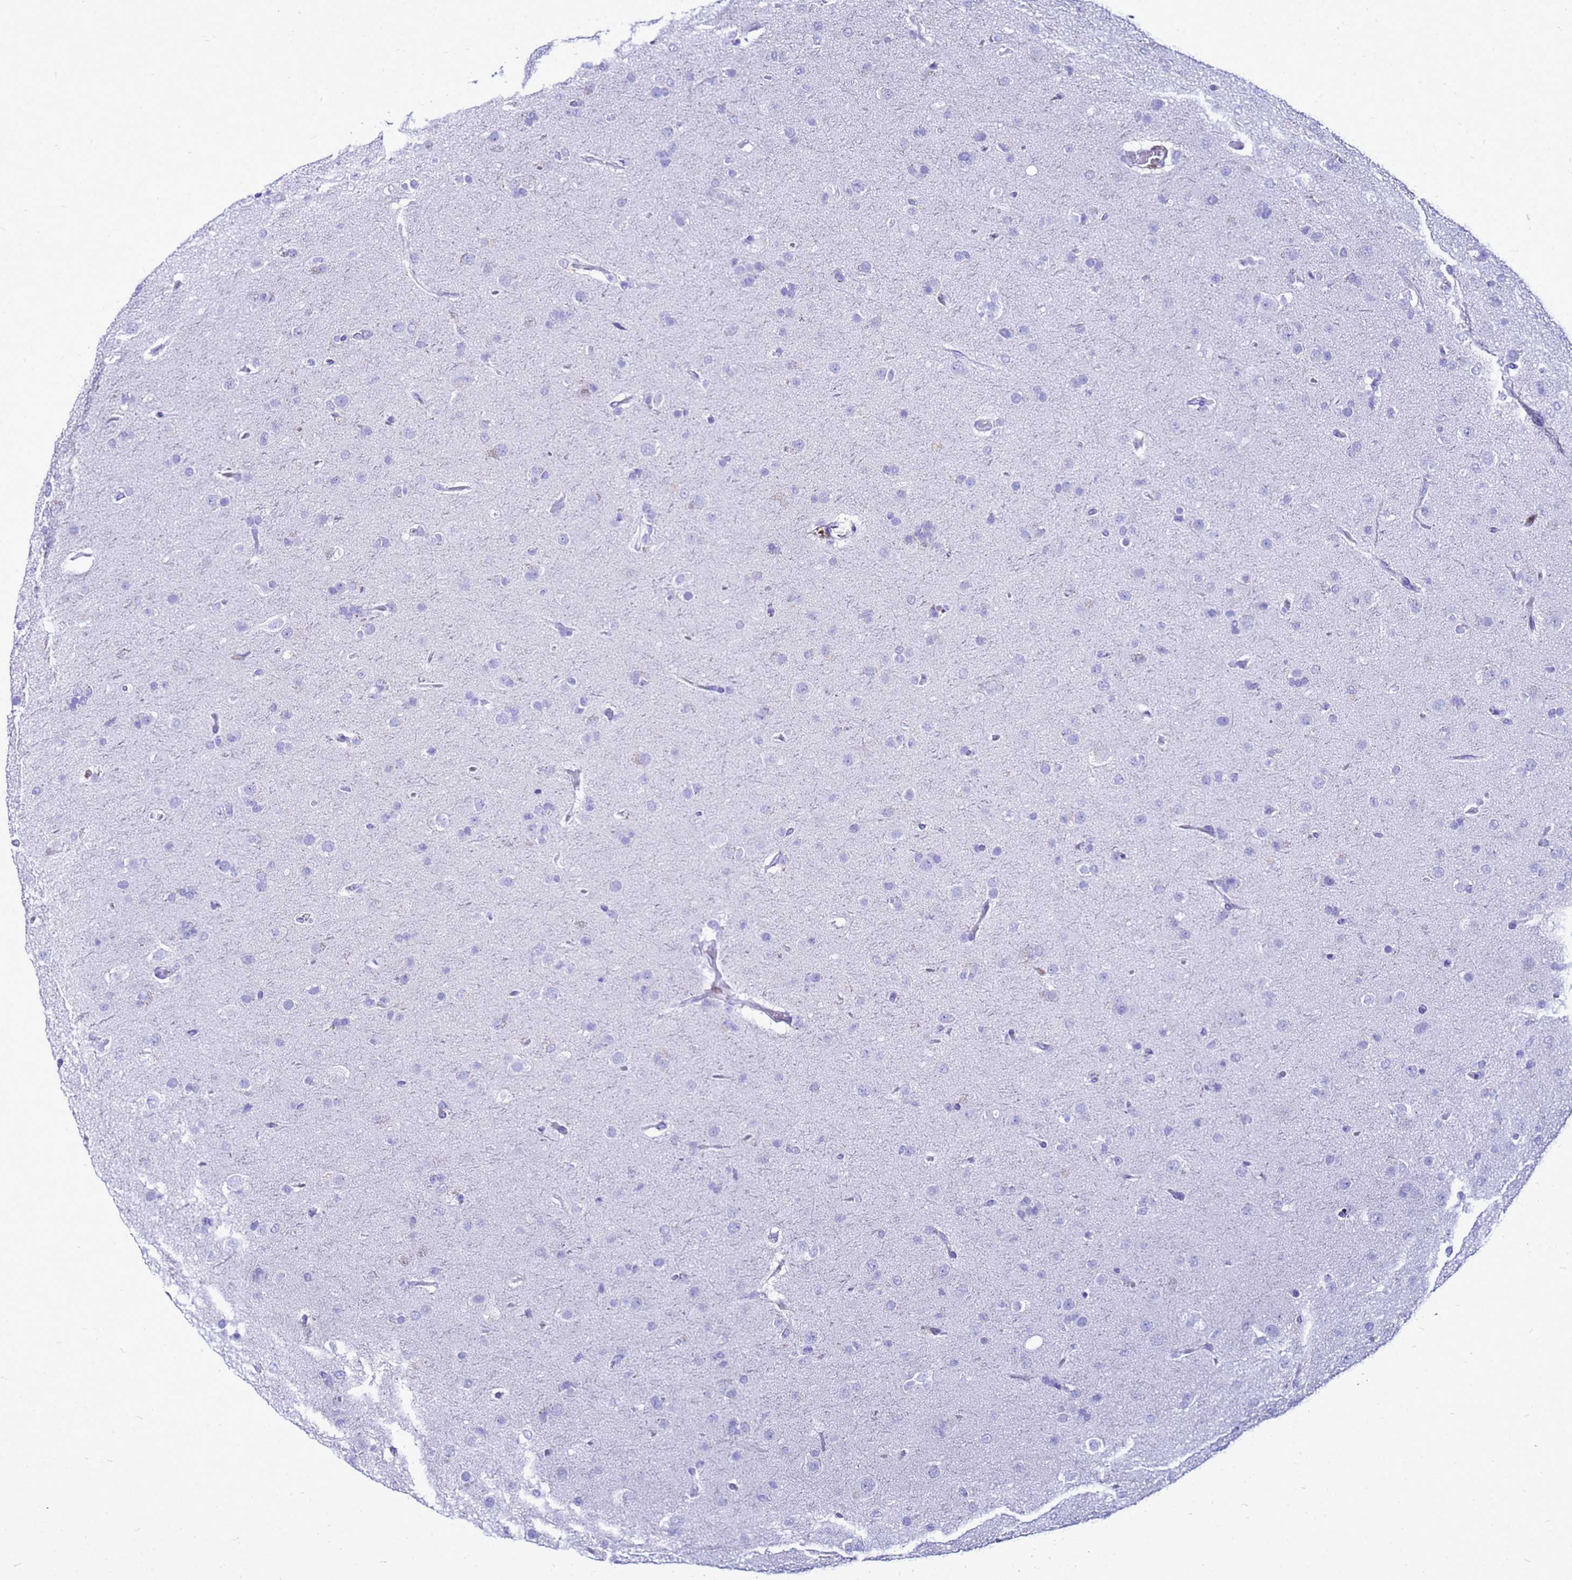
{"staining": {"intensity": "negative", "quantity": "none", "location": "none"}, "tissue": "glioma", "cell_type": "Tumor cells", "image_type": "cancer", "snomed": [{"axis": "morphology", "description": "Glioma, malignant, Low grade"}, {"axis": "topography", "description": "Brain"}], "caption": "Human glioma stained for a protein using immunohistochemistry reveals no staining in tumor cells.", "gene": "CSTA", "patient": {"sex": "male", "age": 65}}